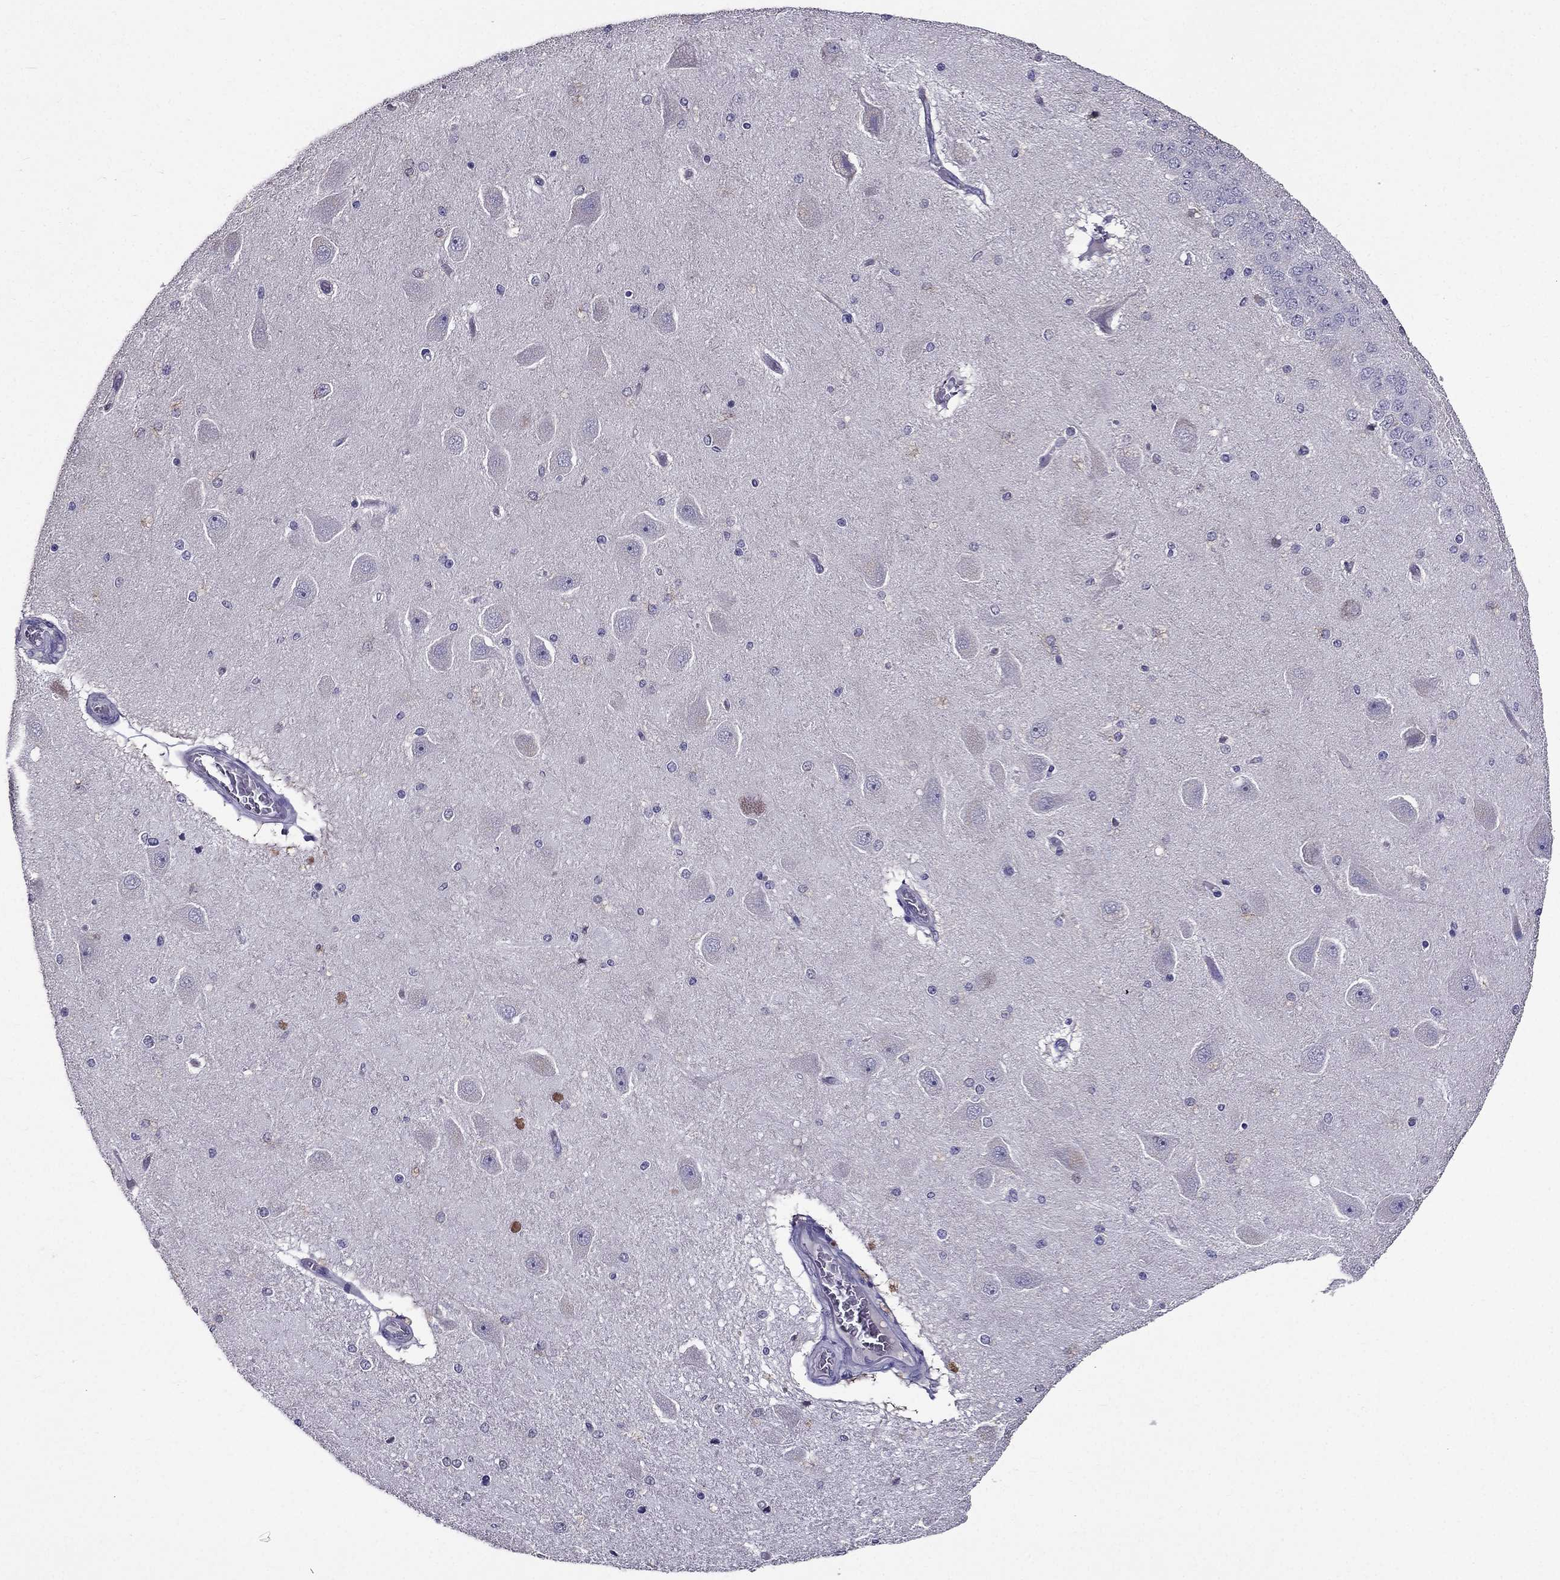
{"staining": {"intensity": "negative", "quantity": "none", "location": "none"}, "tissue": "hippocampus", "cell_type": "Glial cells", "image_type": "normal", "snomed": [{"axis": "morphology", "description": "Normal tissue, NOS"}, {"axis": "topography", "description": "Hippocampus"}], "caption": "Micrograph shows no significant protein staining in glial cells of normal hippocampus. Brightfield microscopy of immunohistochemistry stained with DAB (3,3'-diaminobenzidine) (brown) and hematoxylin (blue), captured at high magnification.", "gene": "DUSP15", "patient": {"sex": "female", "age": 54}}